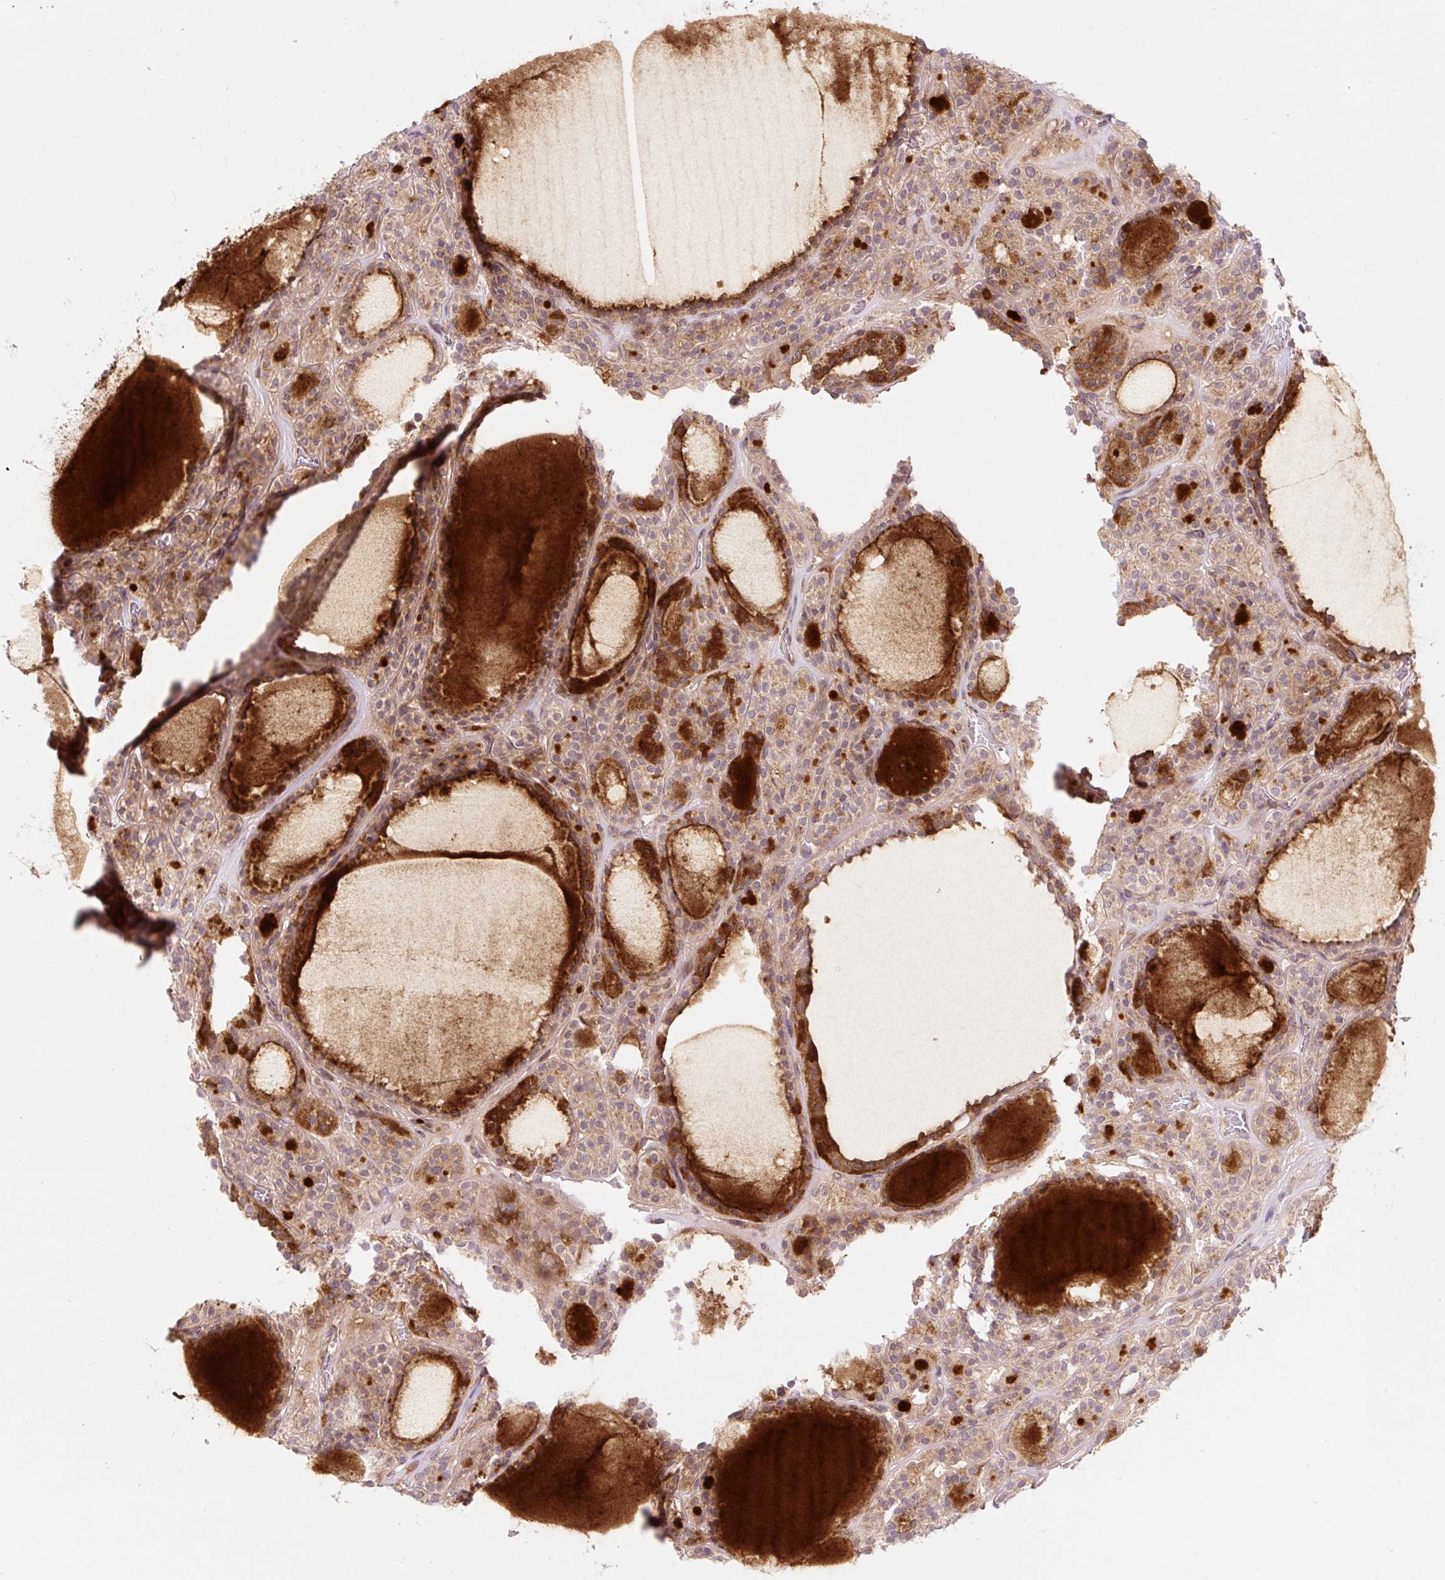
{"staining": {"intensity": "strong", "quantity": "<25%", "location": "cytoplasmic/membranous"}, "tissue": "thyroid cancer", "cell_type": "Tumor cells", "image_type": "cancer", "snomed": [{"axis": "morphology", "description": "Follicular adenoma carcinoma, NOS"}, {"axis": "topography", "description": "Thyroid gland"}], "caption": "Thyroid cancer (follicular adenoma carcinoma) was stained to show a protein in brown. There is medium levels of strong cytoplasmic/membranous expression in approximately <25% of tumor cells.", "gene": "TRIAP1", "patient": {"sex": "female", "age": 63}}